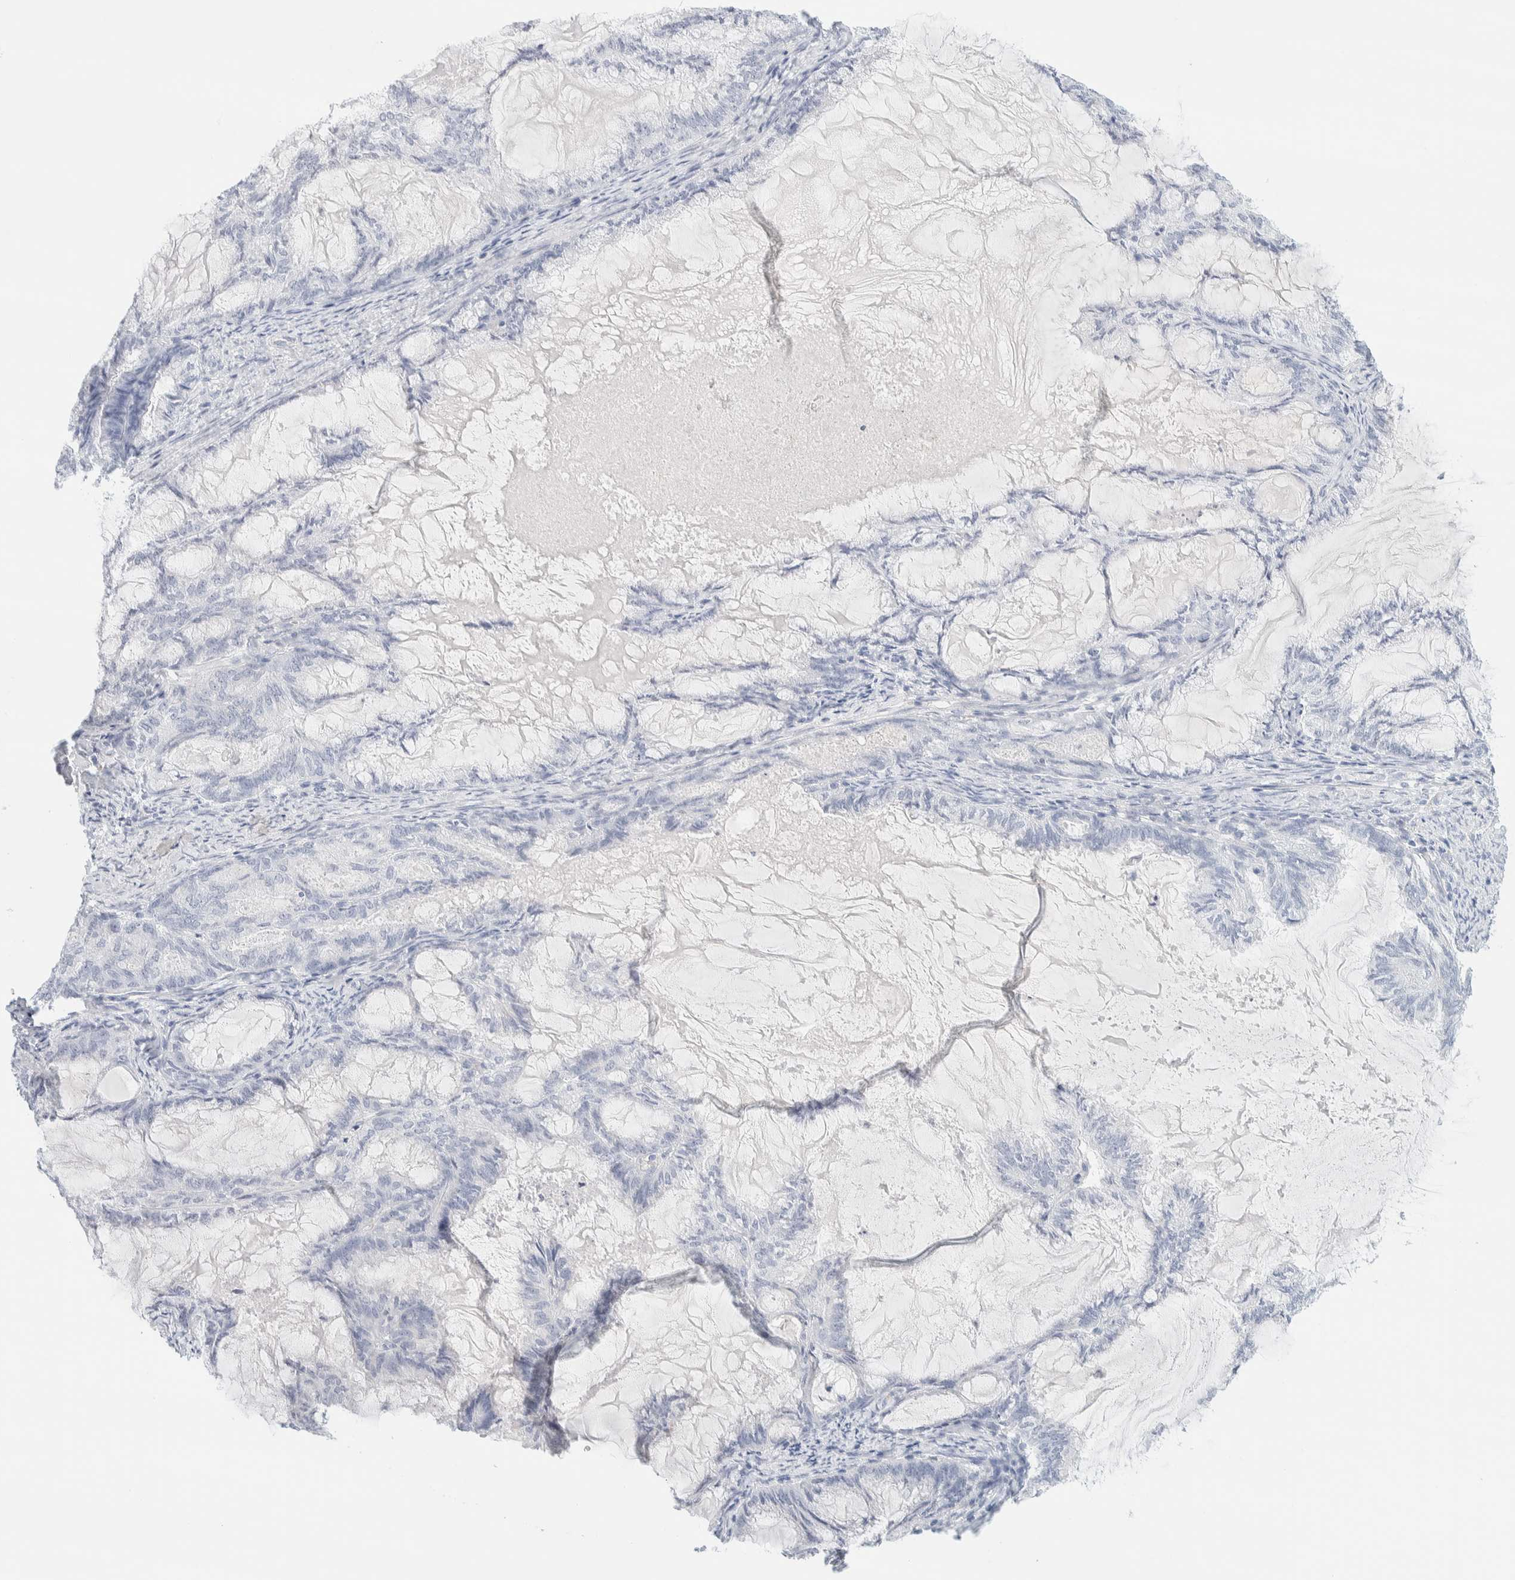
{"staining": {"intensity": "negative", "quantity": "none", "location": "none"}, "tissue": "endometrial cancer", "cell_type": "Tumor cells", "image_type": "cancer", "snomed": [{"axis": "morphology", "description": "Adenocarcinoma, NOS"}, {"axis": "topography", "description": "Endometrium"}], "caption": "Tumor cells are negative for protein expression in human adenocarcinoma (endometrial).", "gene": "ATCAY", "patient": {"sex": "female", "age": 86}}